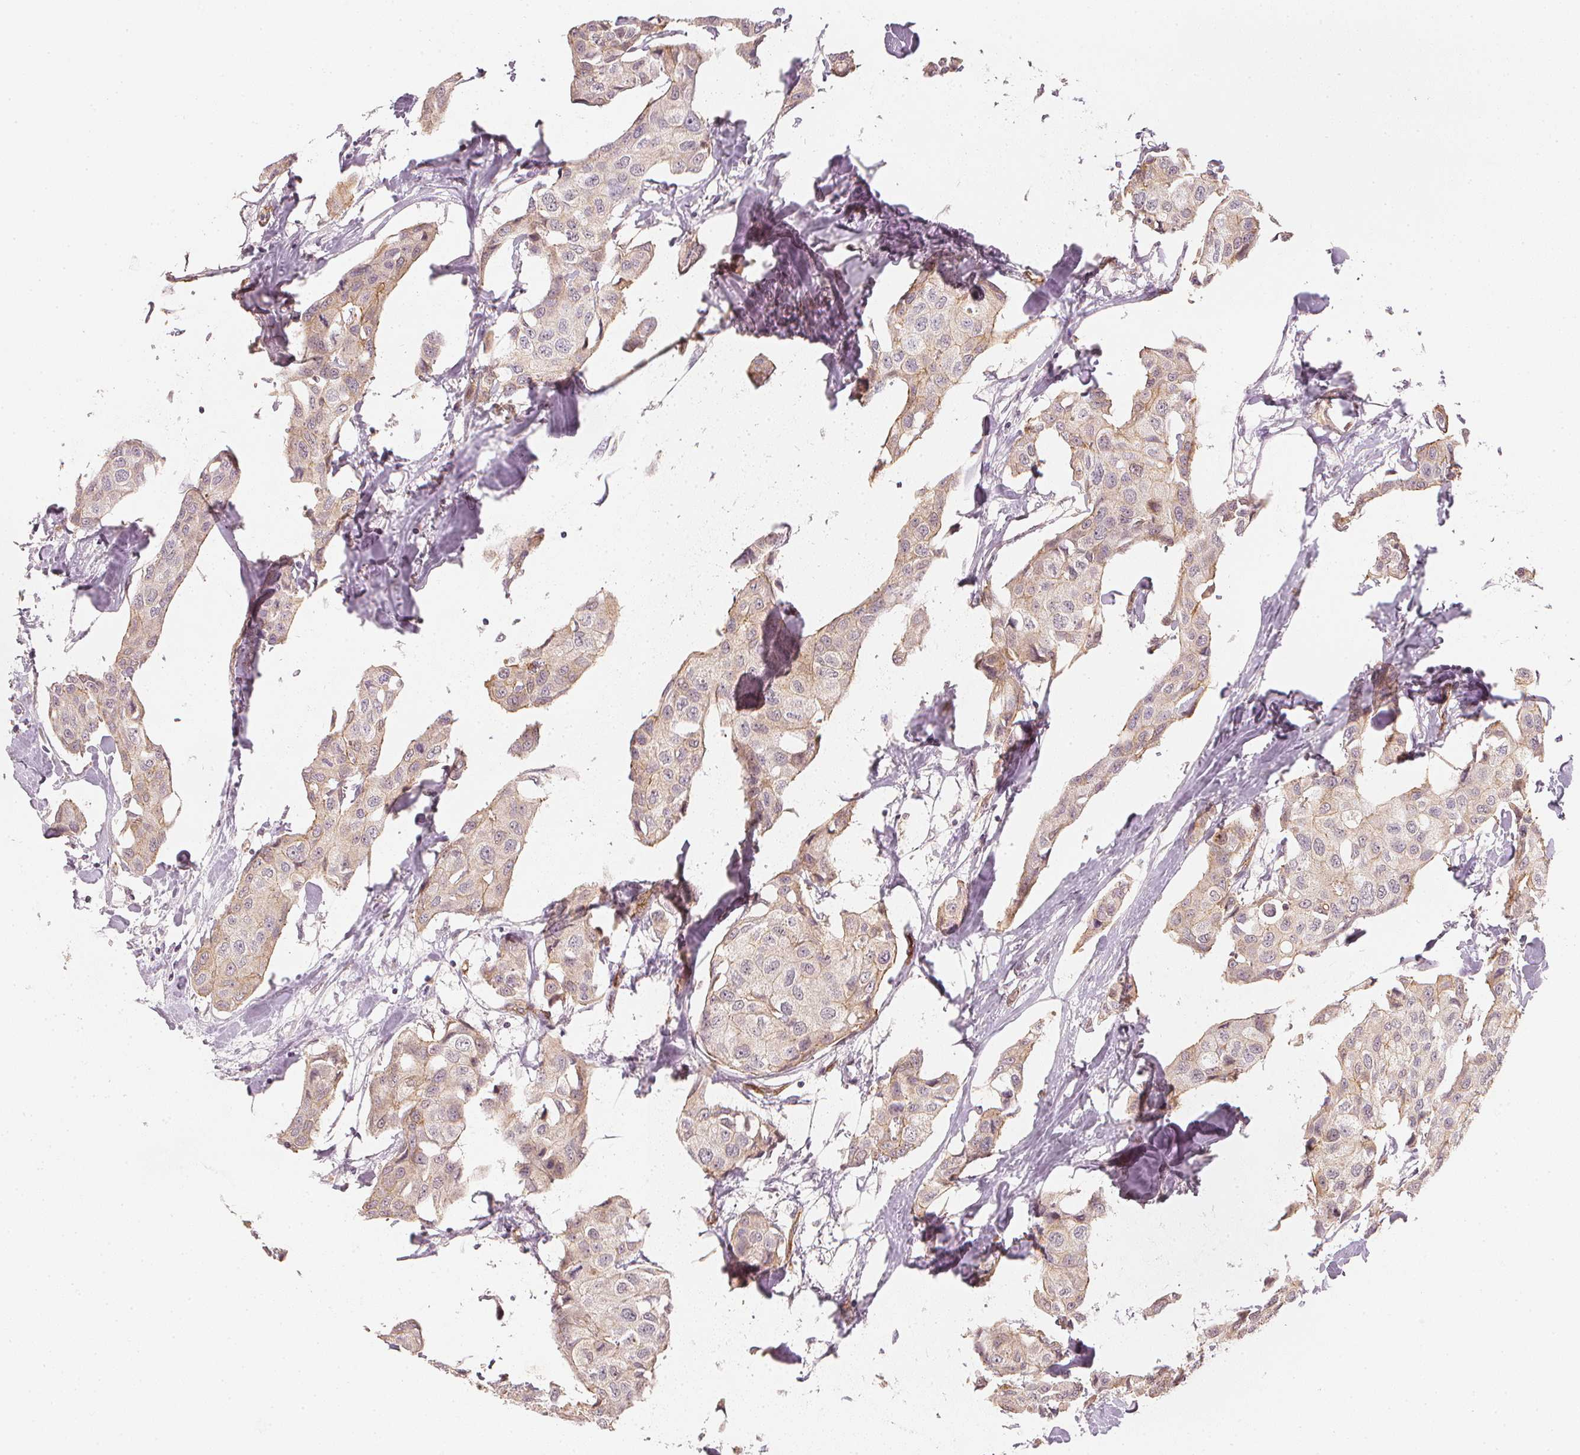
{"staining": {"intensity": "weak", "quantity": "25%-75%", "location": "cytoplasmic/membranous"}, "tissue": "breast cancer", "cell_type": "Tumor cells", "image_type": "cancer", "snomed": [{"axis": "morphology", "description": "Duct carcinoma"}, {"axis": "topography", "description": "Breast"}], "caption": "High-magnification brightfield microscopy of invasive ductal carcinoma (breast) stained with DAB (brown) and counterstained with hematoxylin (blue). tumor cells exhibit weak cytoplasmic/membranous staining is present in approximately25%-75% of cells.", "gene": "CIB1", "patient": {"sex": "female", "age": 80}}